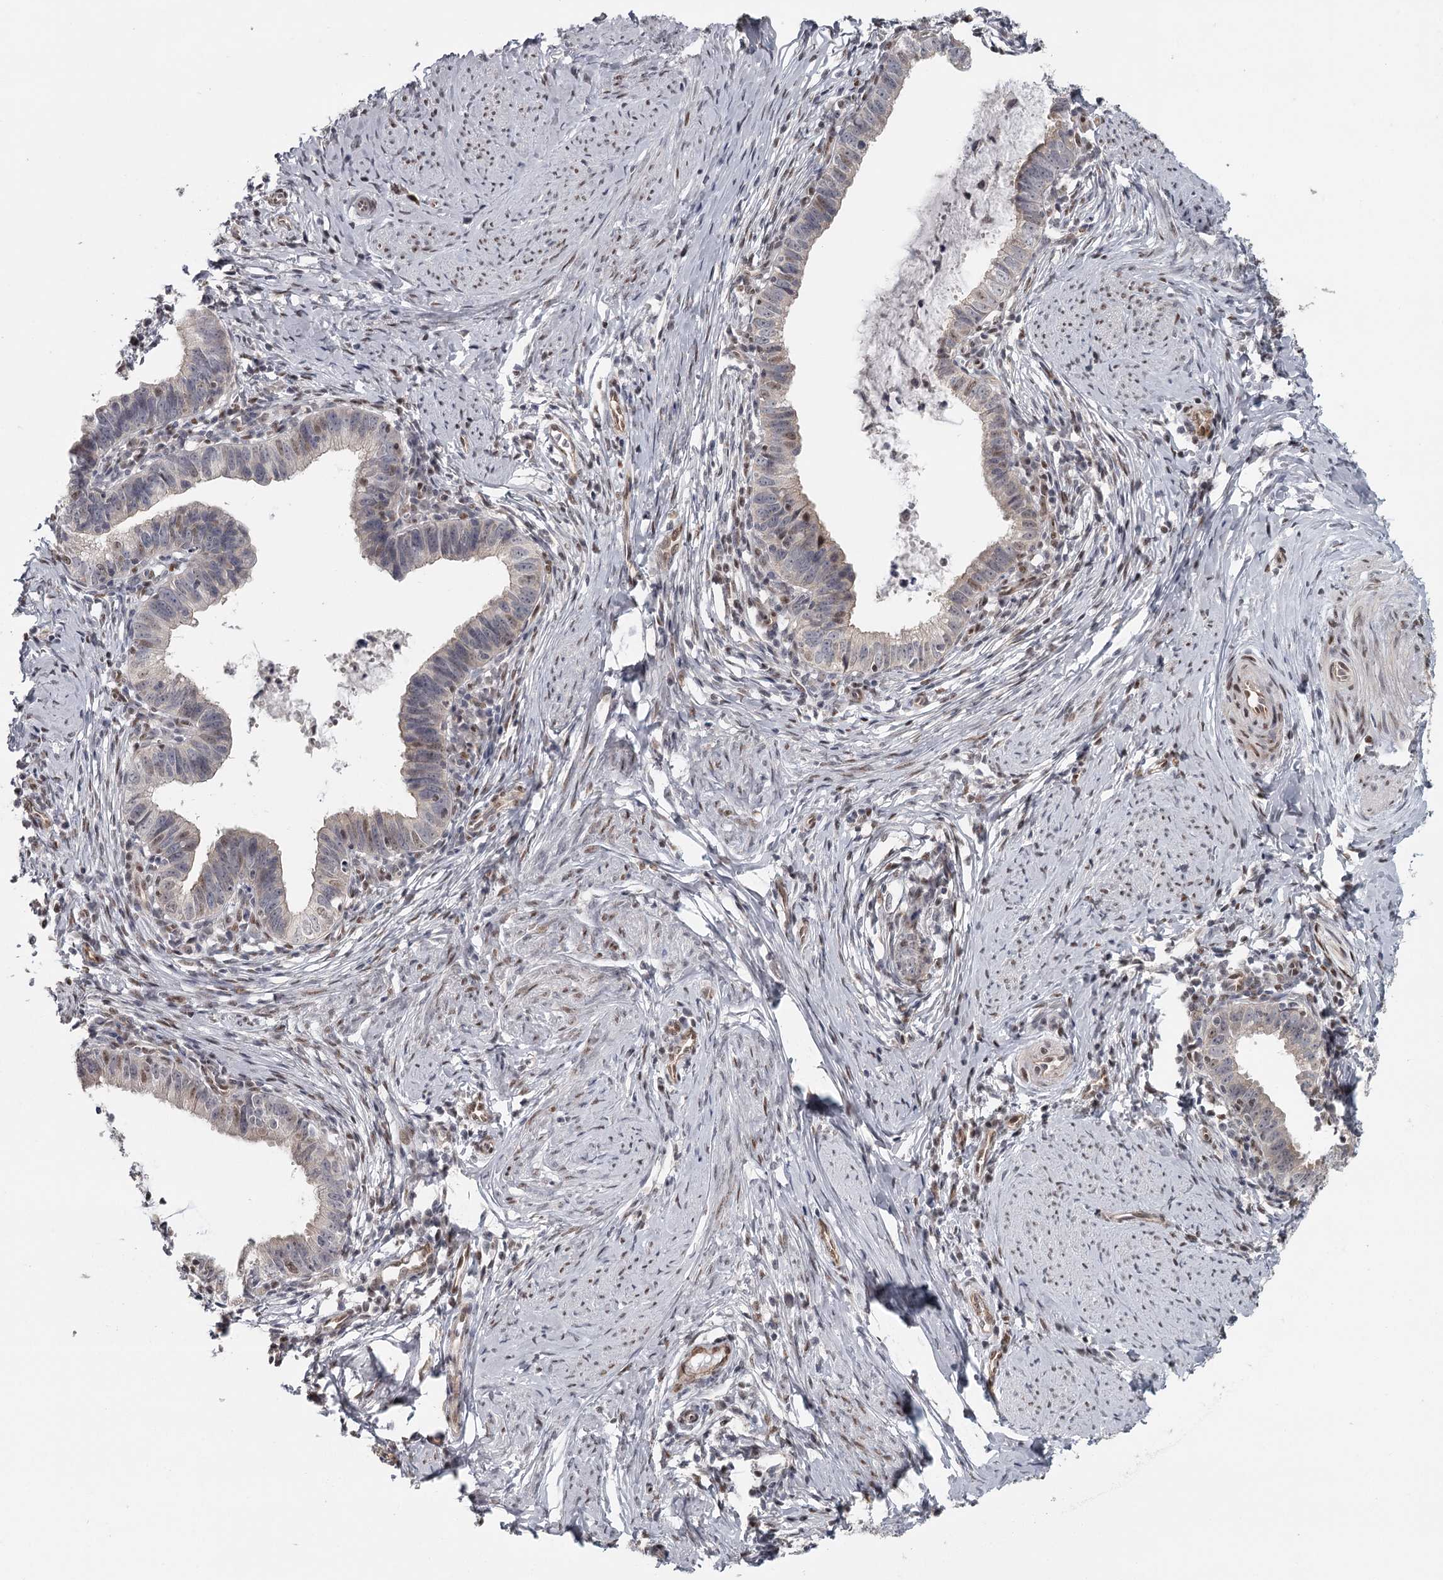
{"staining": {"intensity": "weak", "quantity": "<25%", "location": "nuclear"}, "tissue": "cervical cancer", "cell_type": "Tumor cells", "image_type": "cancer", "snomed": [{"axis": "morphology", "description": "Adenocarcinoma, NOS"}, {"axis": "topography", "description": "Cervix"}], "caption": "Immunohistochemistry photomicrograph of neoplastic tissue: human cervical adenocarcinoma stained with DAB (3,3'-diaminobenzidine) exhibits no significant protein staining in tumor cells.", "gene": "FAM13C", "patient": {"sex": "female", "age": 36}}